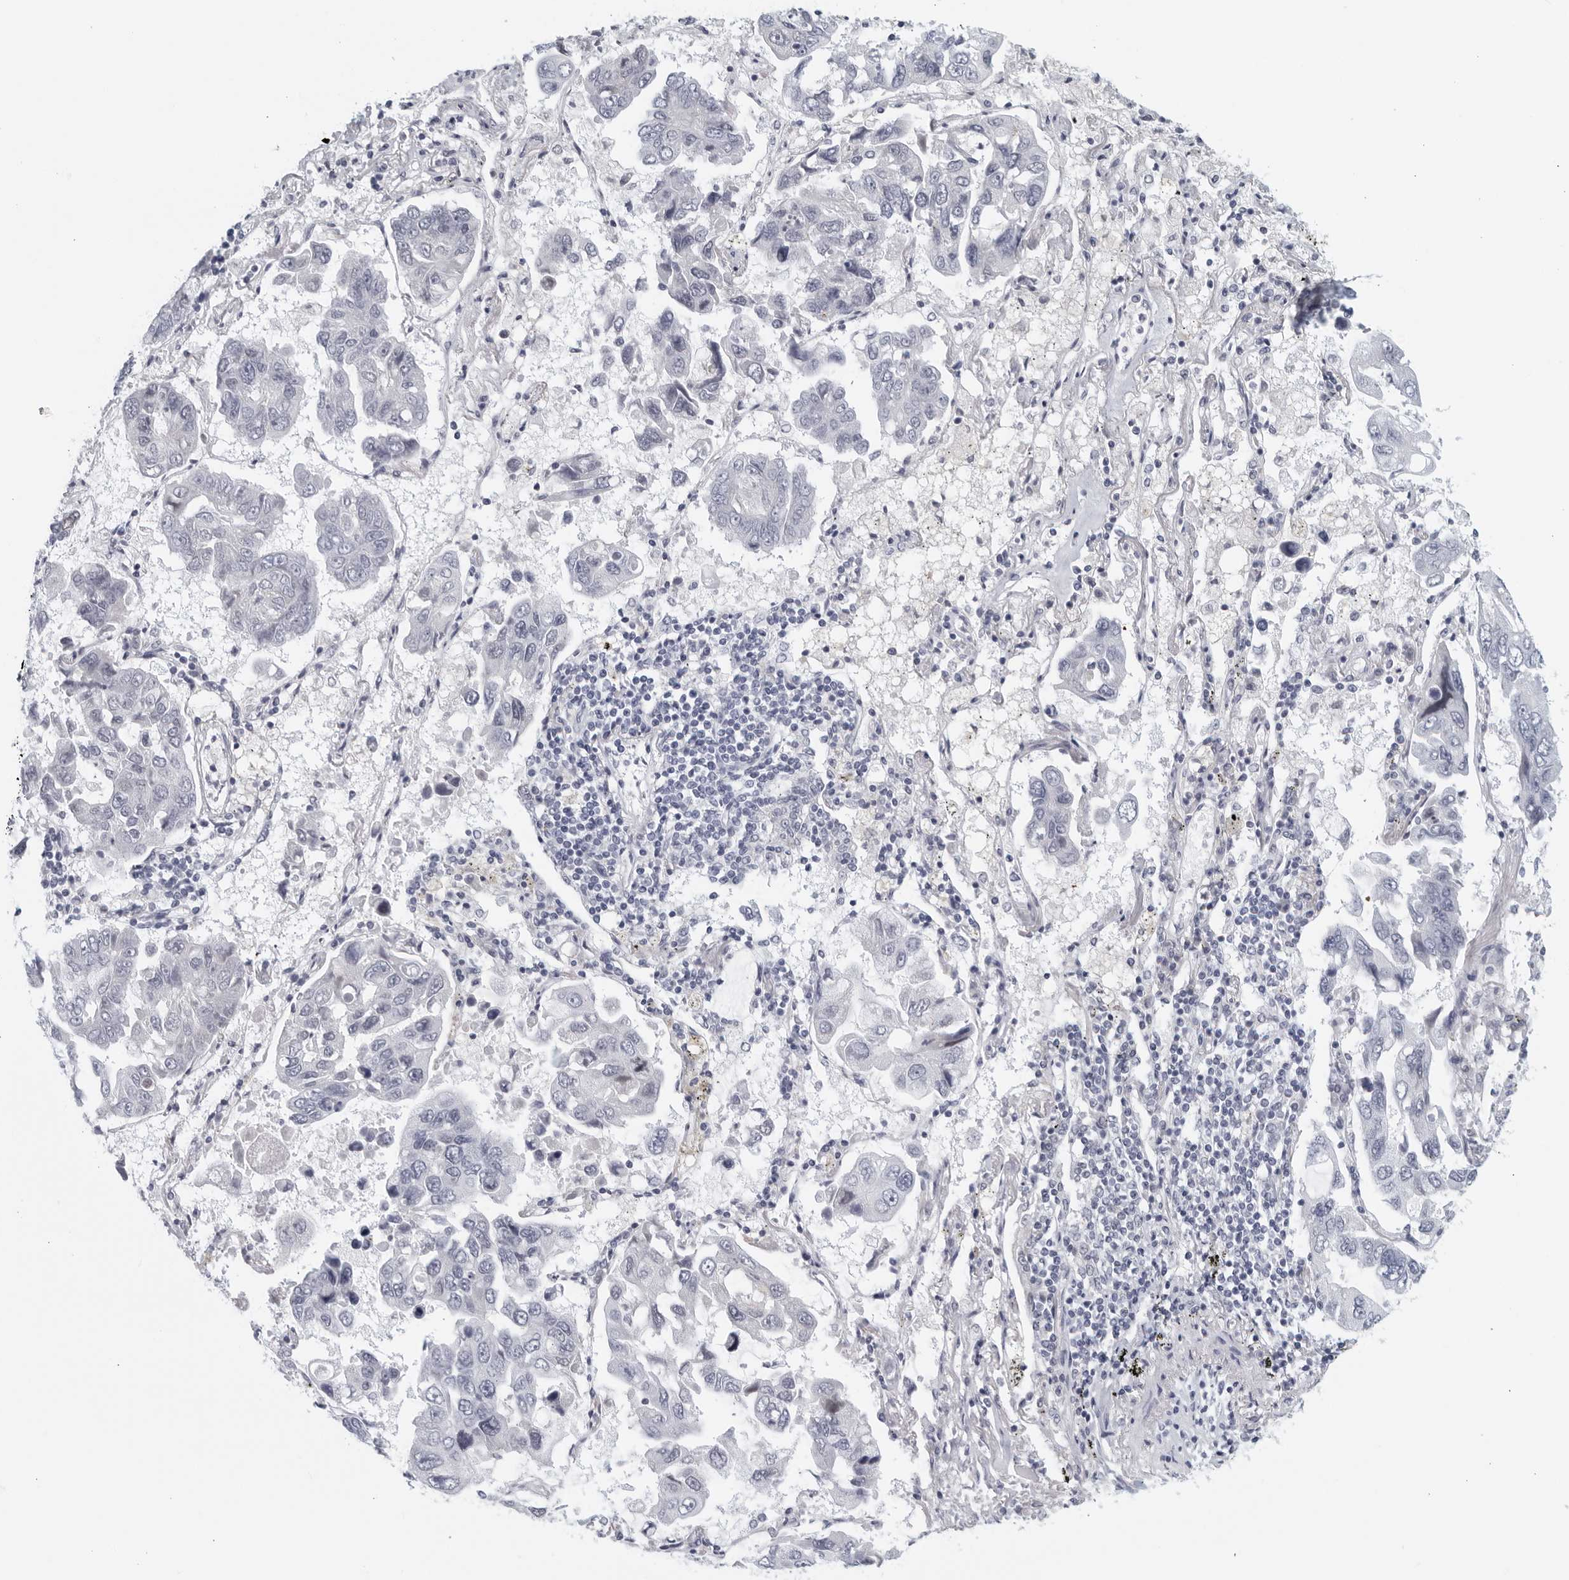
{"staining": {"intensity": "negative", "quantity": "none", "location": "none"}, "tissue": "lung cancer", "cell_type": "Tumor cells", "image_type": "cancer", "snomed": [{"axis": "morphology", "description": "Adenocarcinoma, NOS"}, {"axis": "topography", "description": "Lung"}], "caption": "Immunohistochemistry histopathology image of lung cancer (adenocarcinoma) stained for a protein (brown), which exhibits no staining in tumor cells.", "gene": "MATN1", "patient": {"sex": "male", "age": 64}}